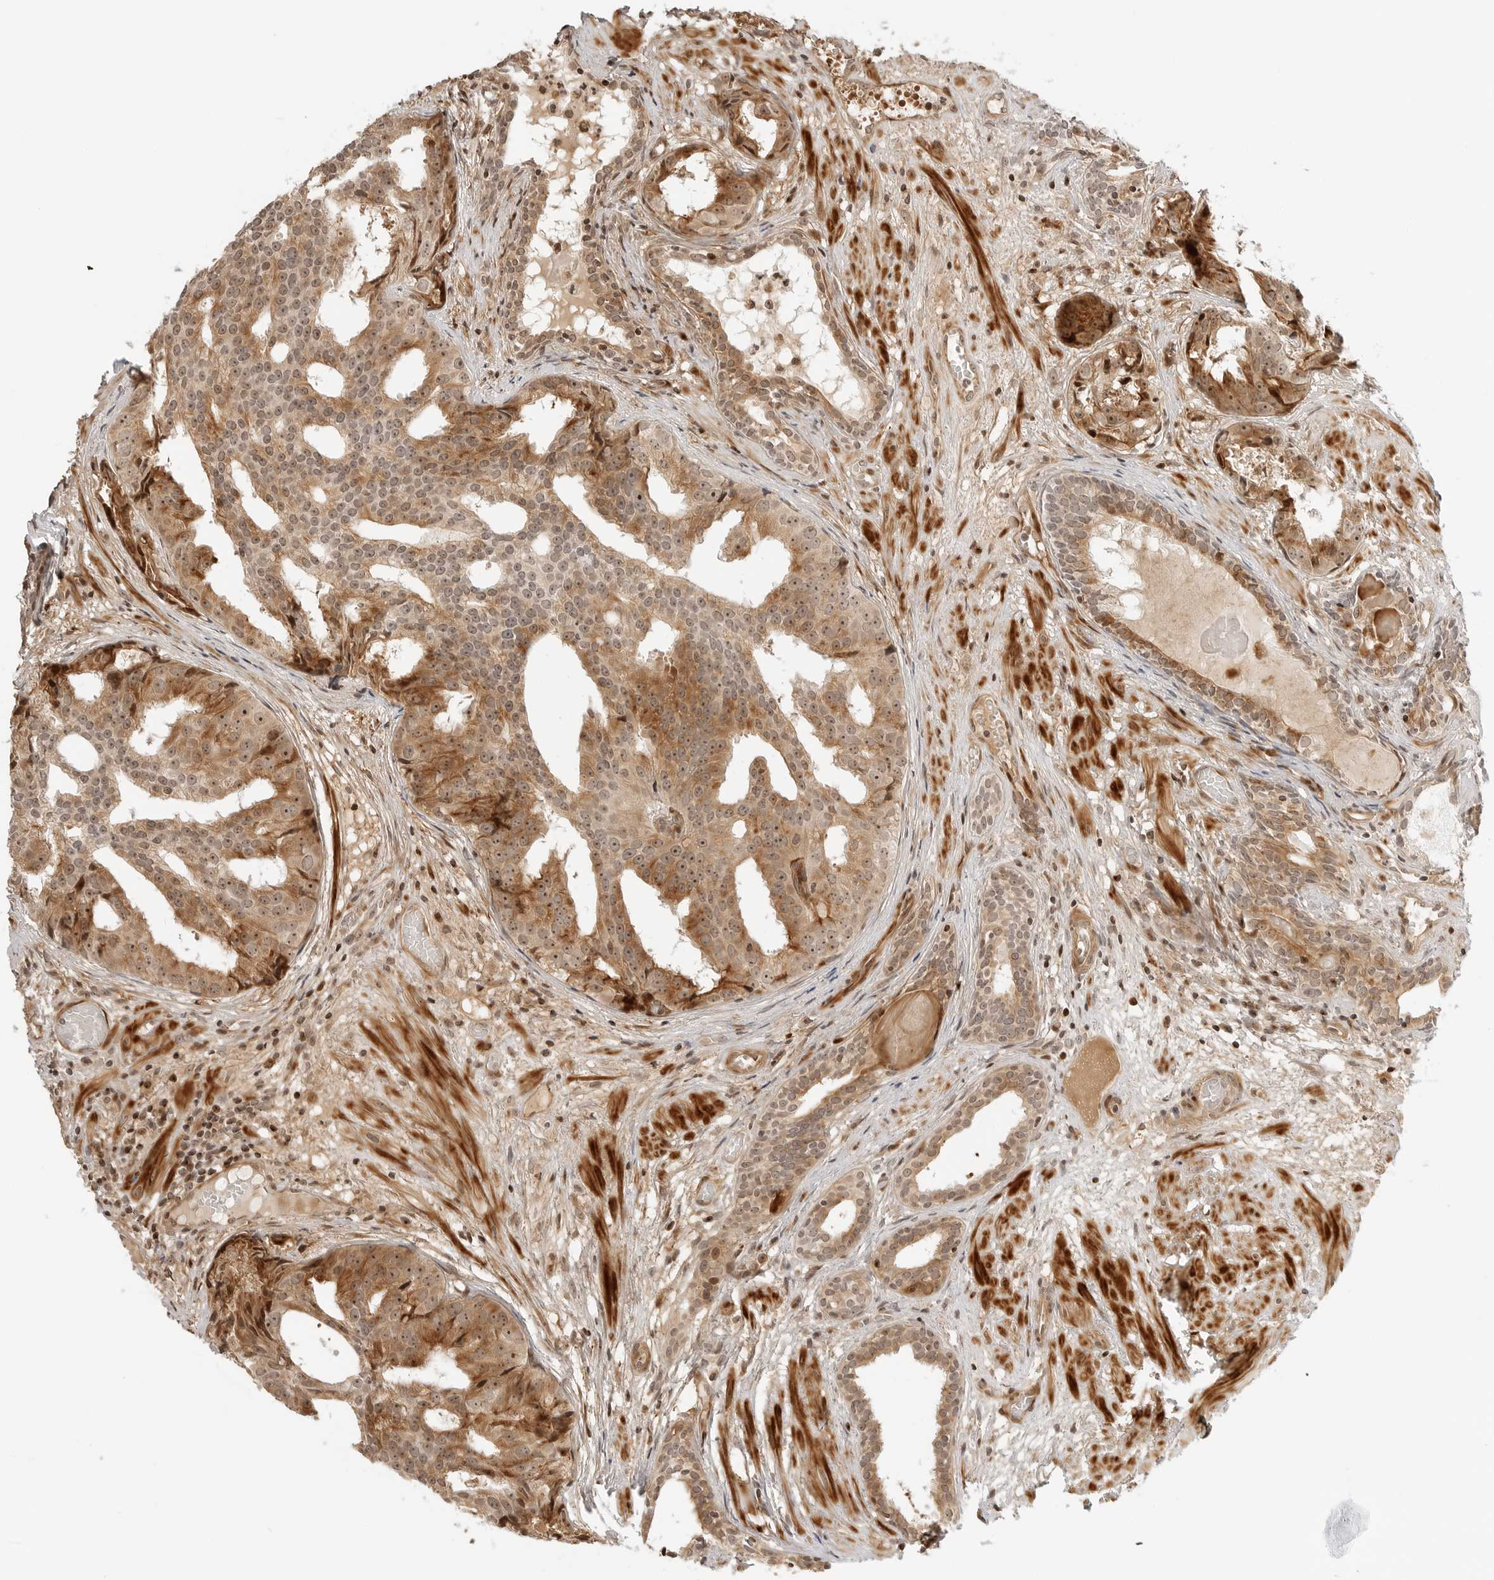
{"staining": {"intensity": "moderate", "quantity": ">75%", "location": "cytoplasmic/membranous,nuclear"}, "tissue": "prostate cancer", "cell_type": "Tumor cells", "image_type": "cancer", "snomed": [{"axis": "morphology", "description": "Adenocarcinoma, Low grade"}, {"axis": "topography", "description": "Prostate"}], "caption": "A histopathology image of prostate adenocarcinoma (low-grade) stained for a protein exhibits moderate cytoplasmic/membranous and nuclear brown staining in tumor cells. The protein of interest is stained brown, and the nuclei are stained in blue (DAB IHC with brightfield microscopy, high magnification).", "gene": "GEM", "patient": {"sex": "male", "age": 88}}